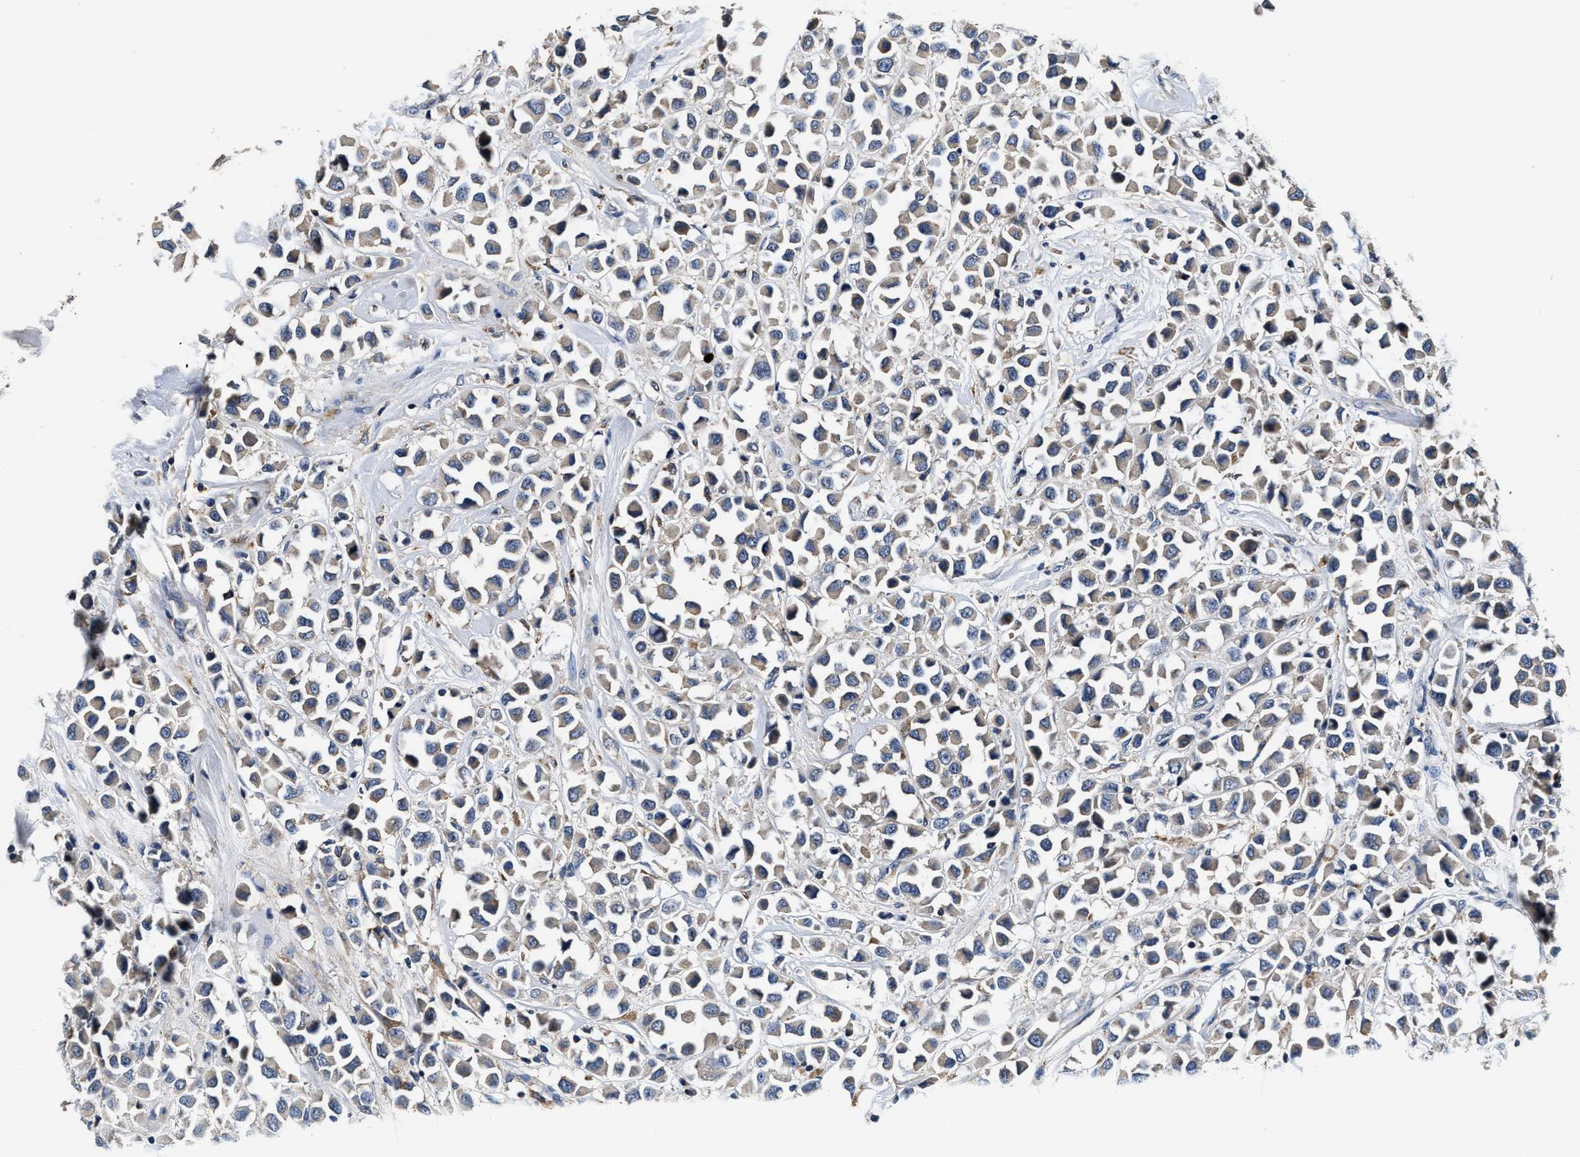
{"staining": {"intensity": "weak", "quantity": "25%-75%", "location": "cytoplasmic/membranous"}, "tissue": "breast cancer", "cell_type": "Tumor cells", "image_type": "cancer", "snomed": [{"axis": "morphology", "description": "Duct carcinoma"}, {"axis": "topography", "description": "Breast"}], "caption": "Protein expression analysis of human breast cancer (invasive ductal carcinoma) reveals weak cytoplasmic/membranous positivity in approximately 25%-75% of tumor cells.", "gene": "ANKIB1", "patient": {"sex": "female", "age": 61}}